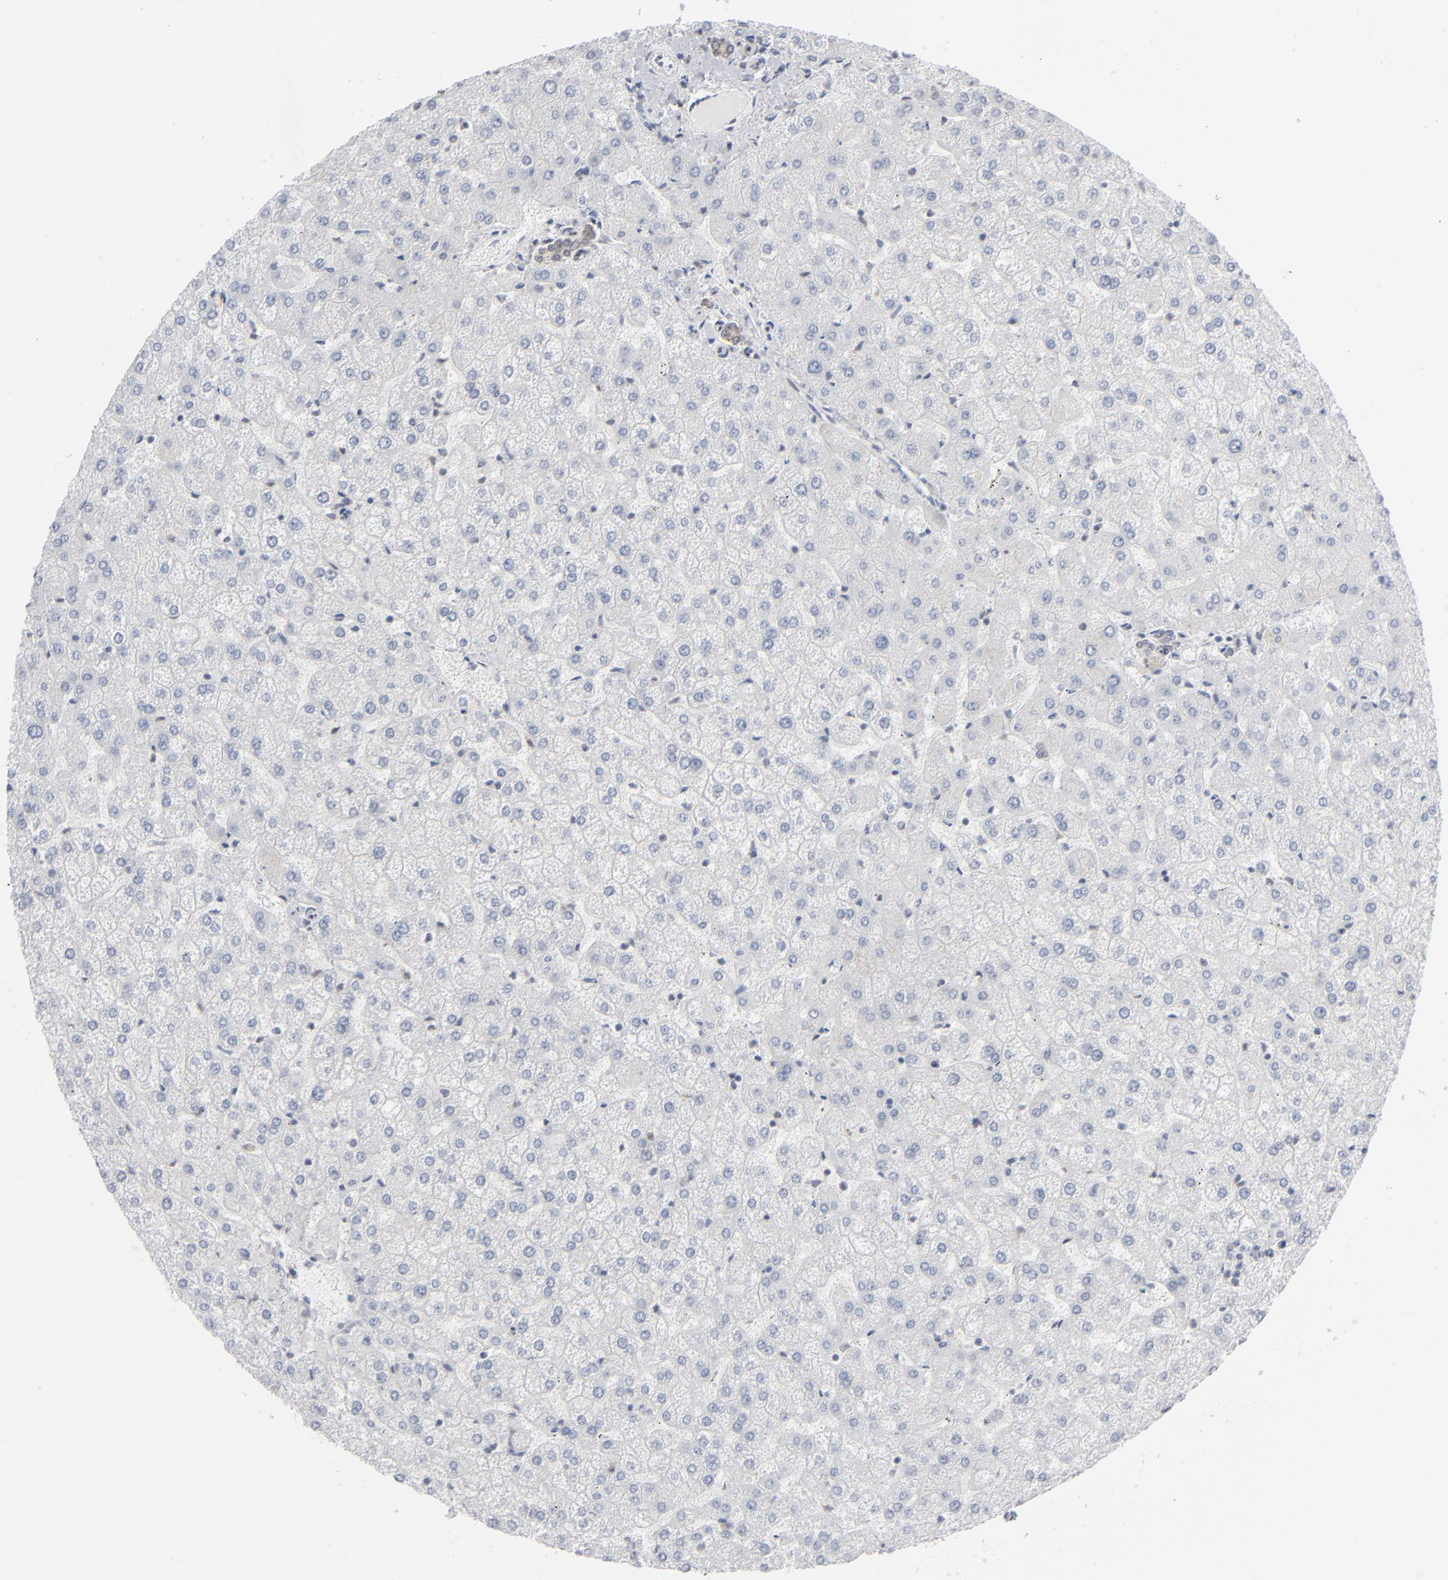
{"staining": {"intensity": "weak", "quantity": ">75%", "location": "cytoplasmic/membranous"}, "tissue": "liver", "cell_type": "Cholangiocytes", "image_type": "normal", "snomed": [{"axis": "morphology", "description": "Normal tissue, NOS"}, {"axis": "topography", "description": "Liver"}], "caption": "This is a micrograph of immunohistochemistry (IHC) staining of unremarkable liver, which shows weak staining in the cytoplasmic/membranous of cholangiocytes.", "gene": "IRF9", "patient": {"sex": "female", "age": 32}}